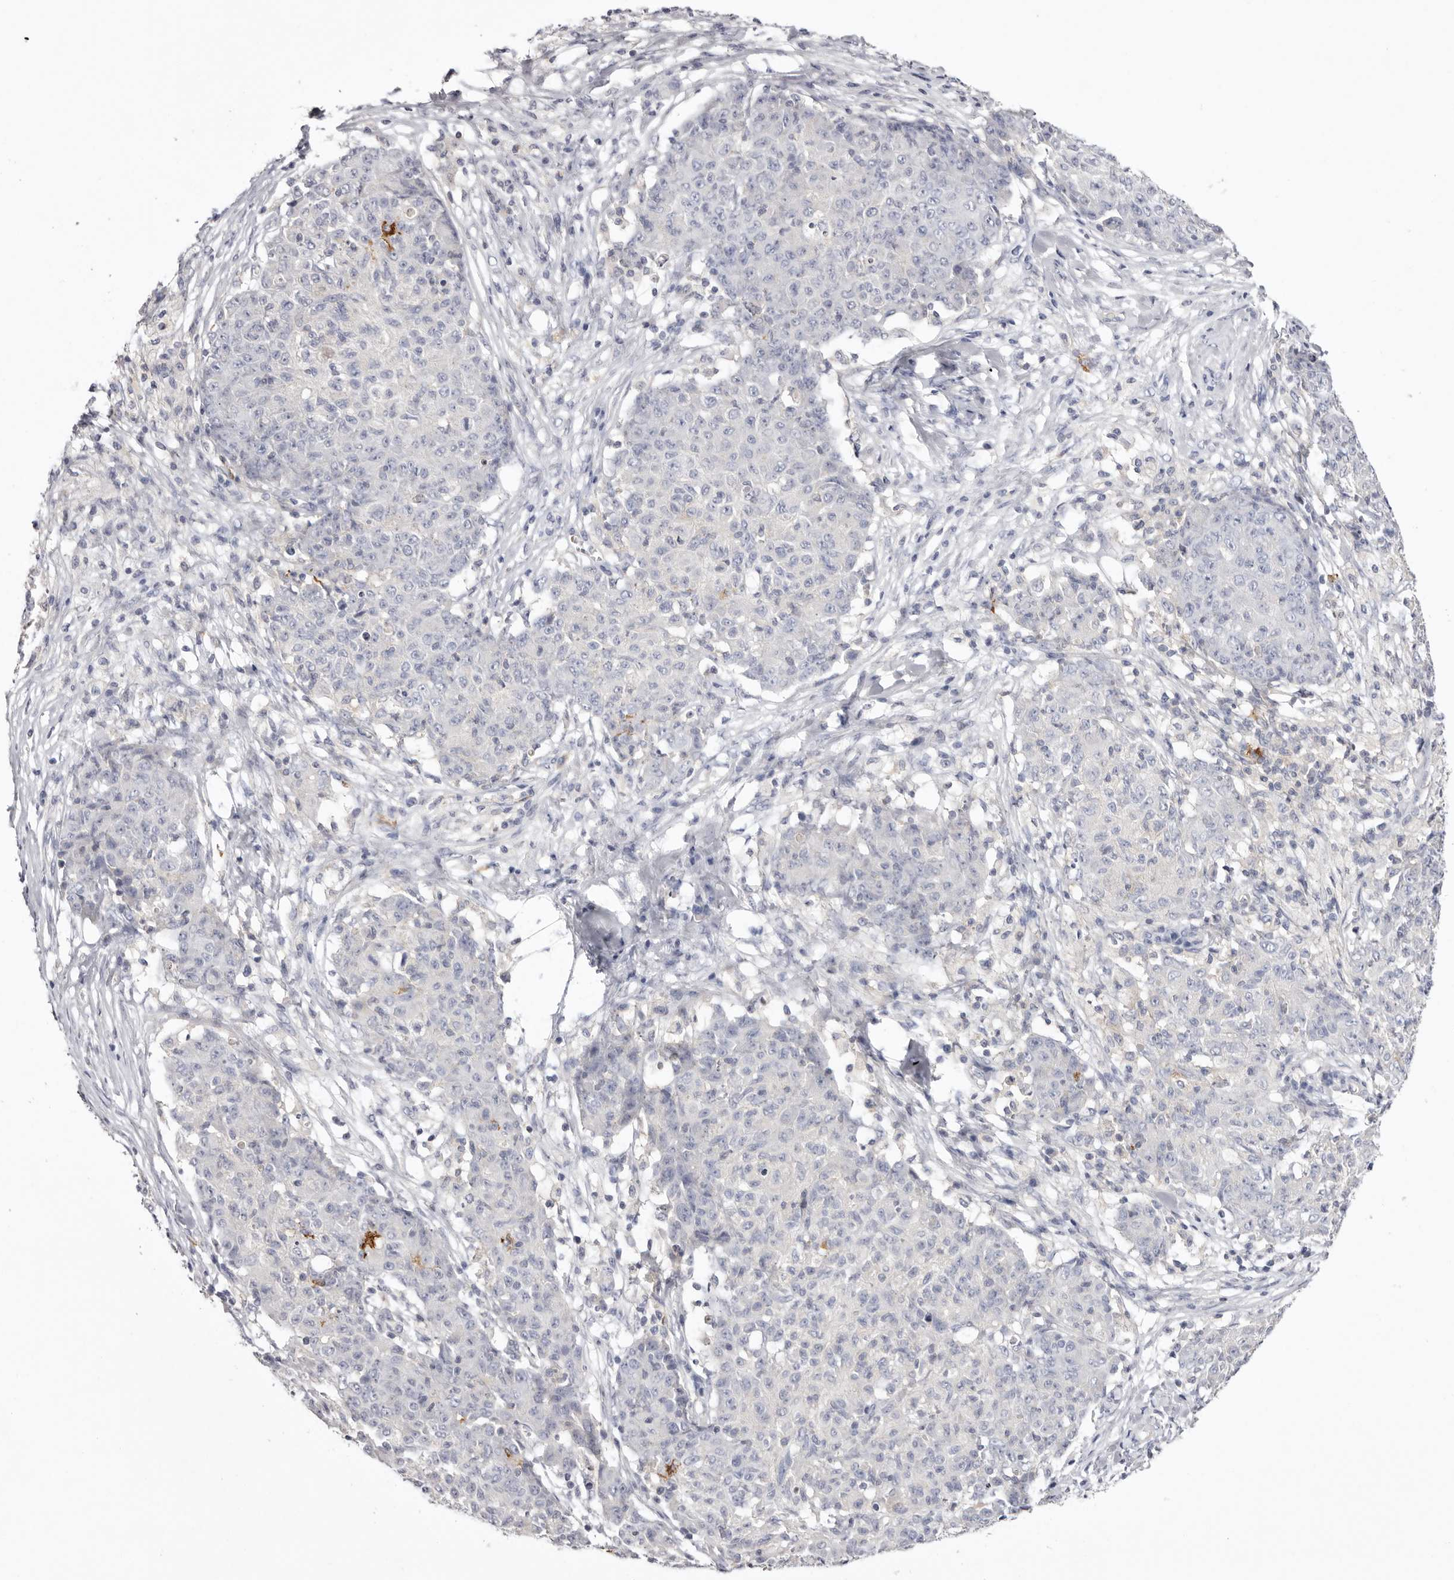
{"staining": {"intensity": "negative", "quantity": "none", "location": "none"}, "tissue": "ovarian cancer", "cell_type": "Tumor cells", "image_type": "cancer", "snomed": [{"axis": "morphology", "description": "Carcinoma, endometroid"}, {"axis": "topography", "description": "Ovary"}], "caption": "High power microscopy micrograph of an IHC micrograph of ovarian endometroid carcinoma, revealing no significant staining in tumor cells. (IHC, brightfield microscopy, high magnification).", "gene": "S1PR5", "patient": {"sex": "female", "age": 42}}